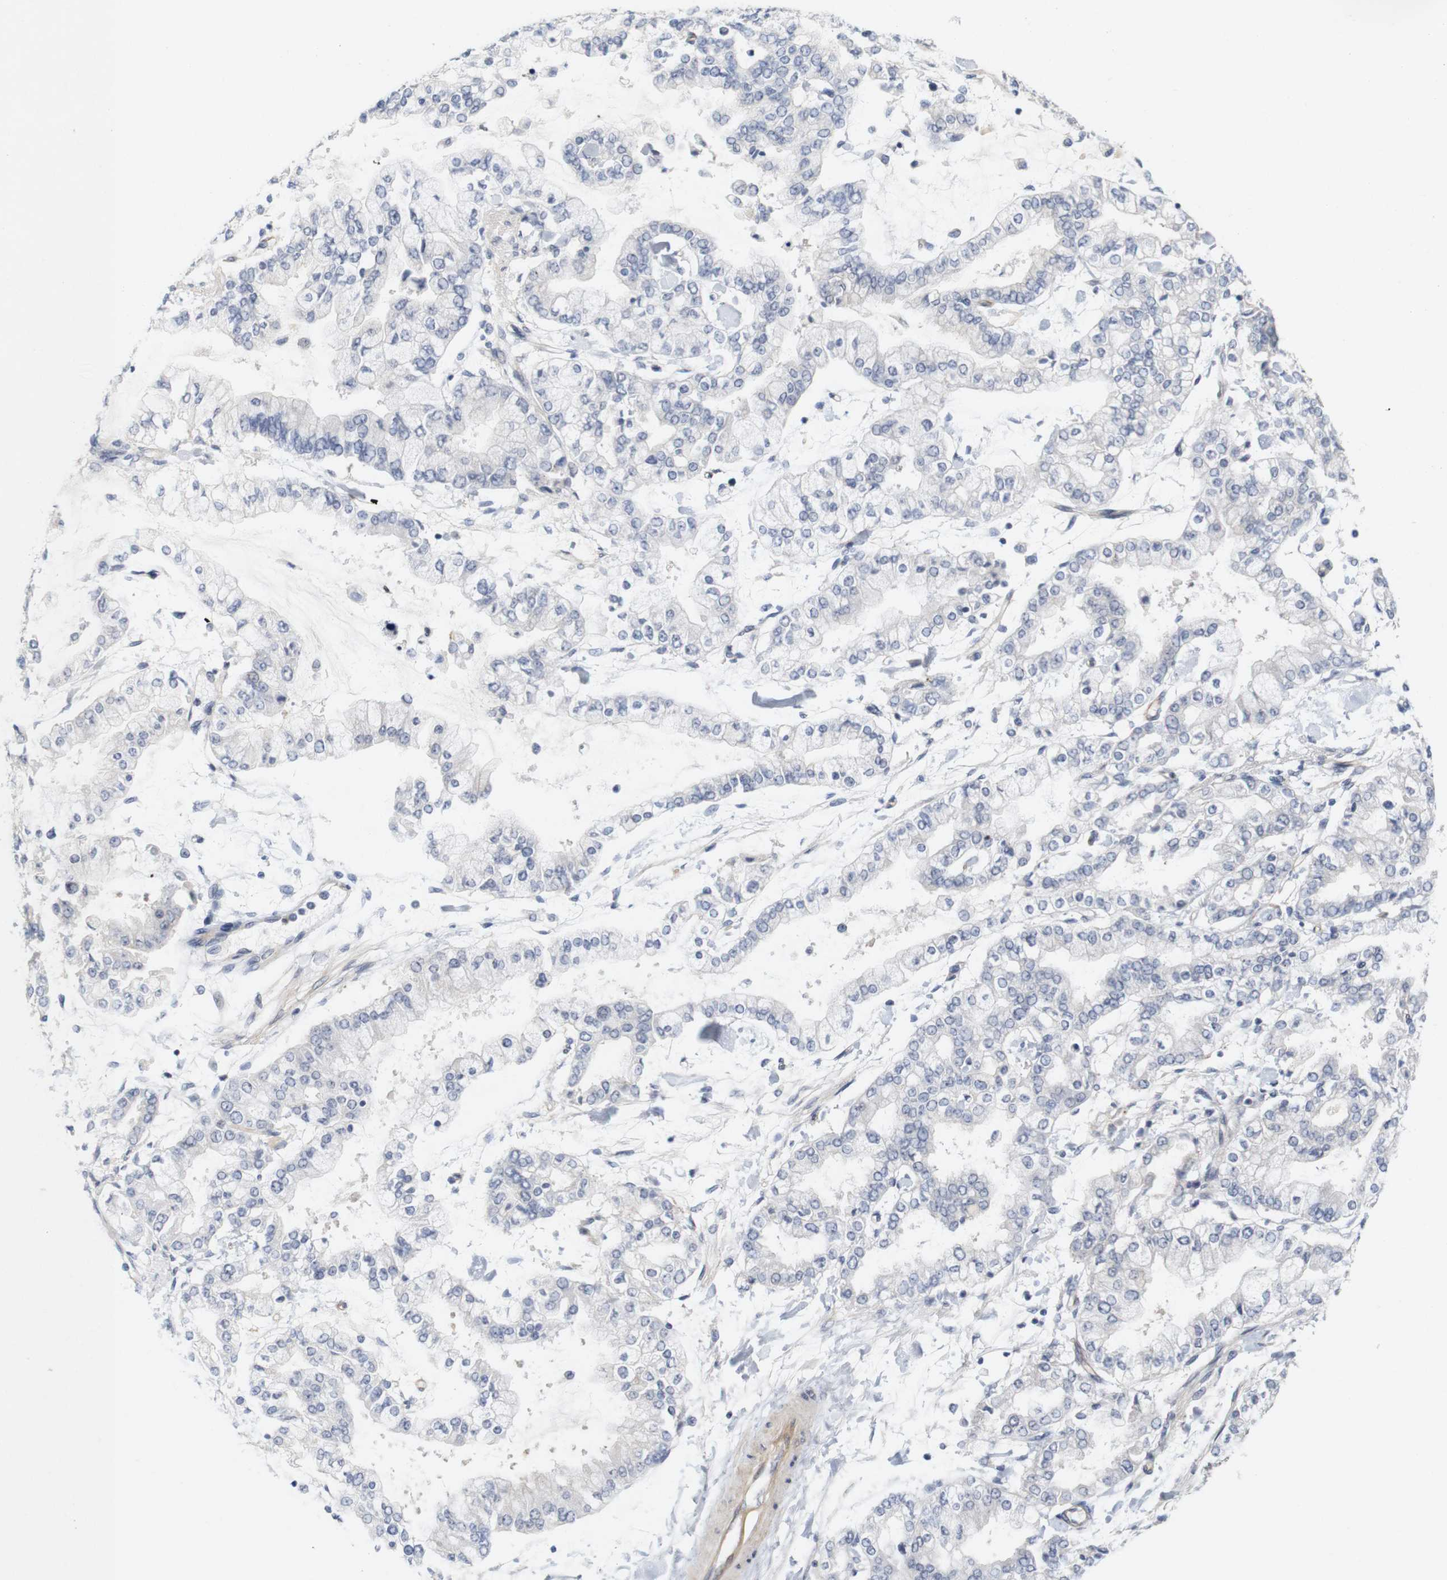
{"staining": {"intensity": "negative", "quantity": "none", "location": "none"}, "tissue": "stomach cancer", "cell_type": "Tumor cells", "image_type": "cancer", "snomed": [{"axis": "morphology", "description": "Normal tissue, NOS"}, {"axis": "morphology", "description": "Adenocarcinoma, NOS"}, {"axis": "topography", "description": "Stomach, upper"}, {"axis": "topography", "description": "Stomach"}], "caption": "This histopathology image is of stomach cancer (adenocarcinoma) stained with IHC to label a protein in brown with the nuclei are counter-stained blue. There is no expression in tumor cells.", "gene": "CYB561", "patient": {"sex": "male", "age": 76}}